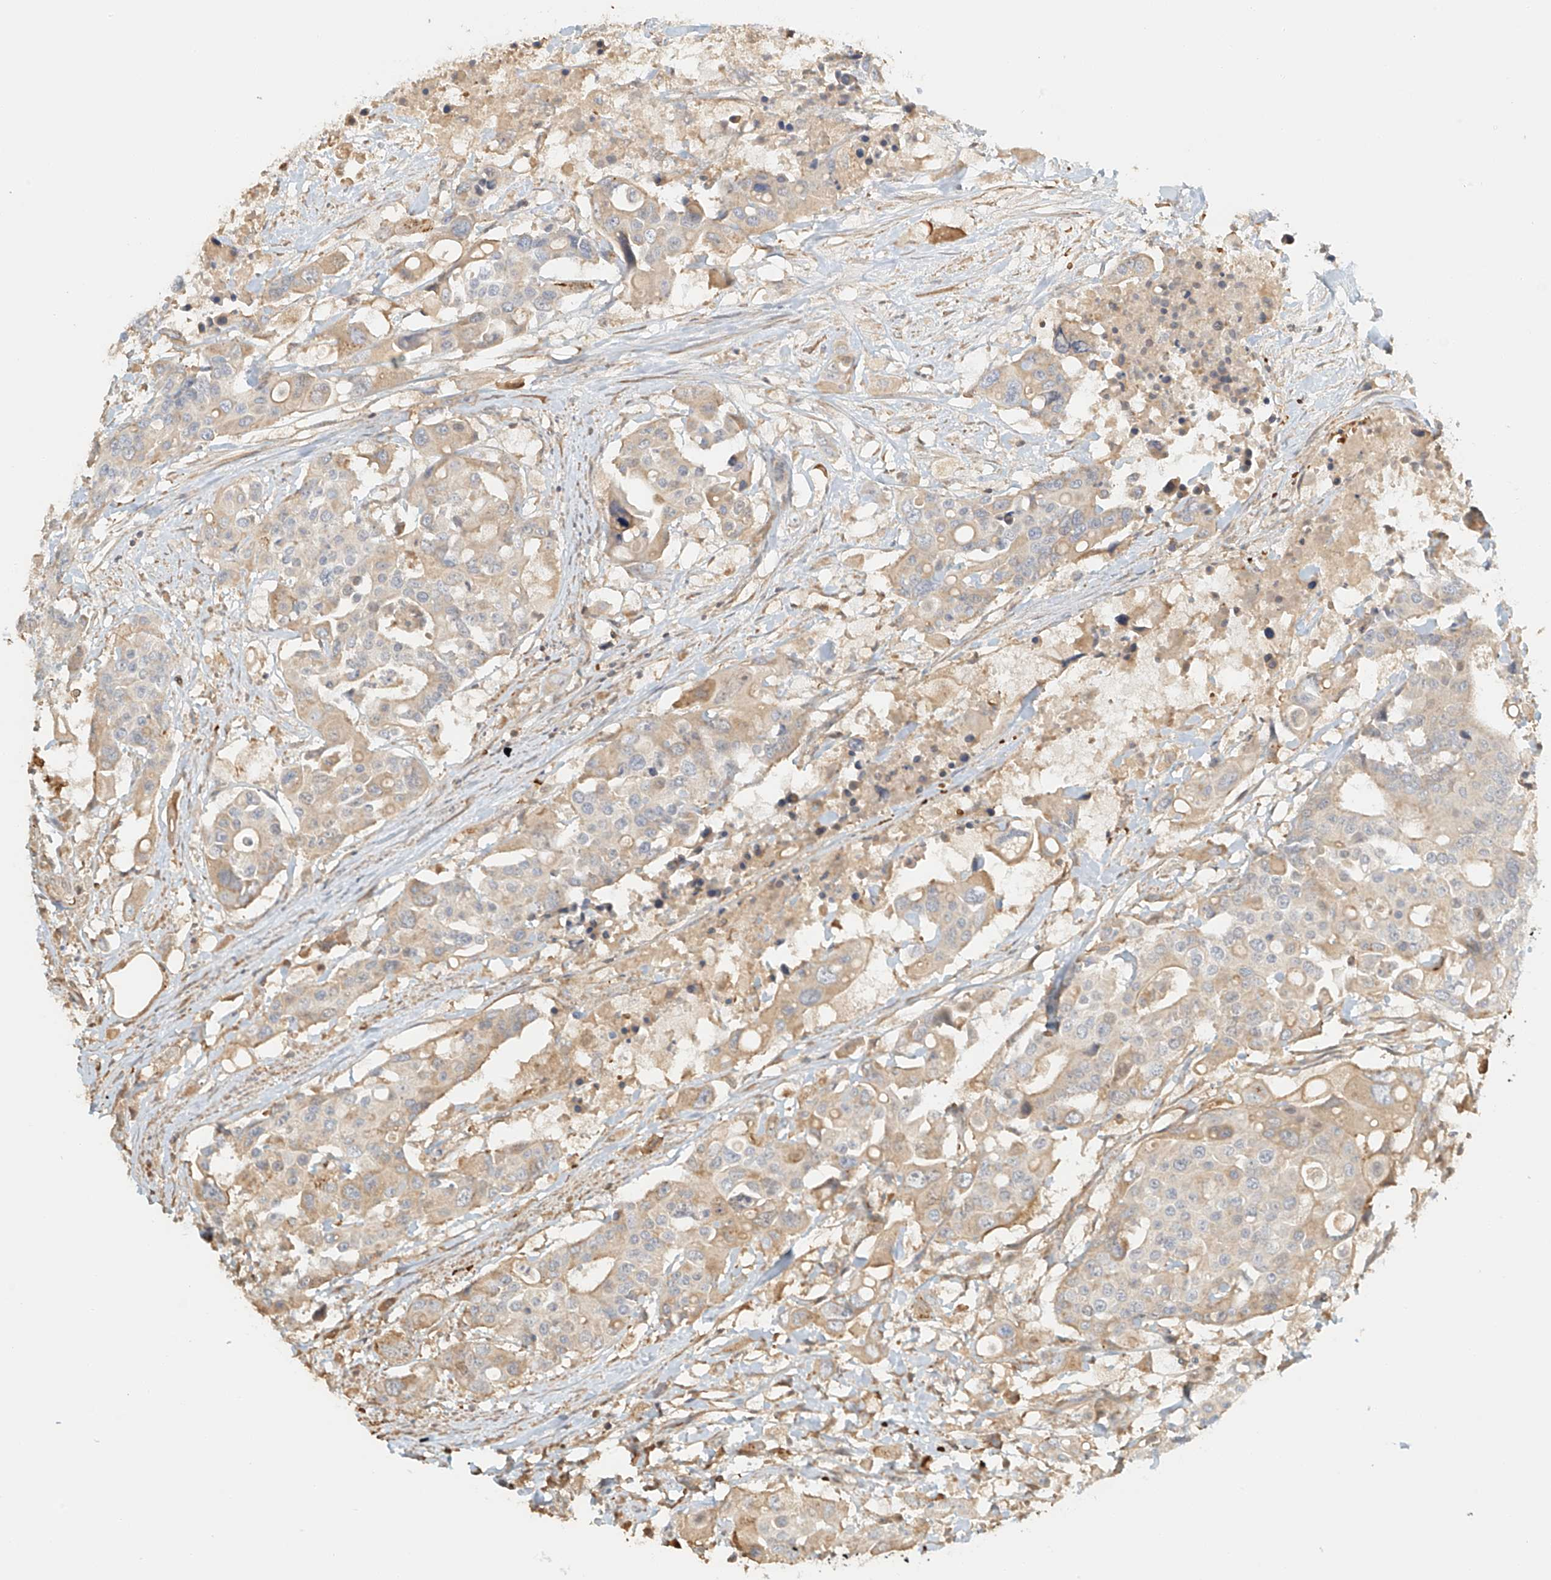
{"staining": {"intensity": "weak", "quantity": "25%-75%", "location": "cytoplasmic/membranous"}, "tissue": "colorectal cancer", "cell_type": "Tumor cells", "image_type": "cancer", "snomed": [{"axis": "morphology", "description": "Adenocarcinoma, NOS"}, {"axis": "topography", "description": "Colon"}], "caption": "Immunohistochemical staining of colorectal adenocarcinoma displays weak cytoplasmic/membranous protein expression in approximately 25%-75% of tumor cells. (DAB (3,3'-diaminobenzidine) = brown stain, brightfield microscopy at high magnification).", "gene": "UPK1B", "patient": {"sex": "male", "age": 77}}